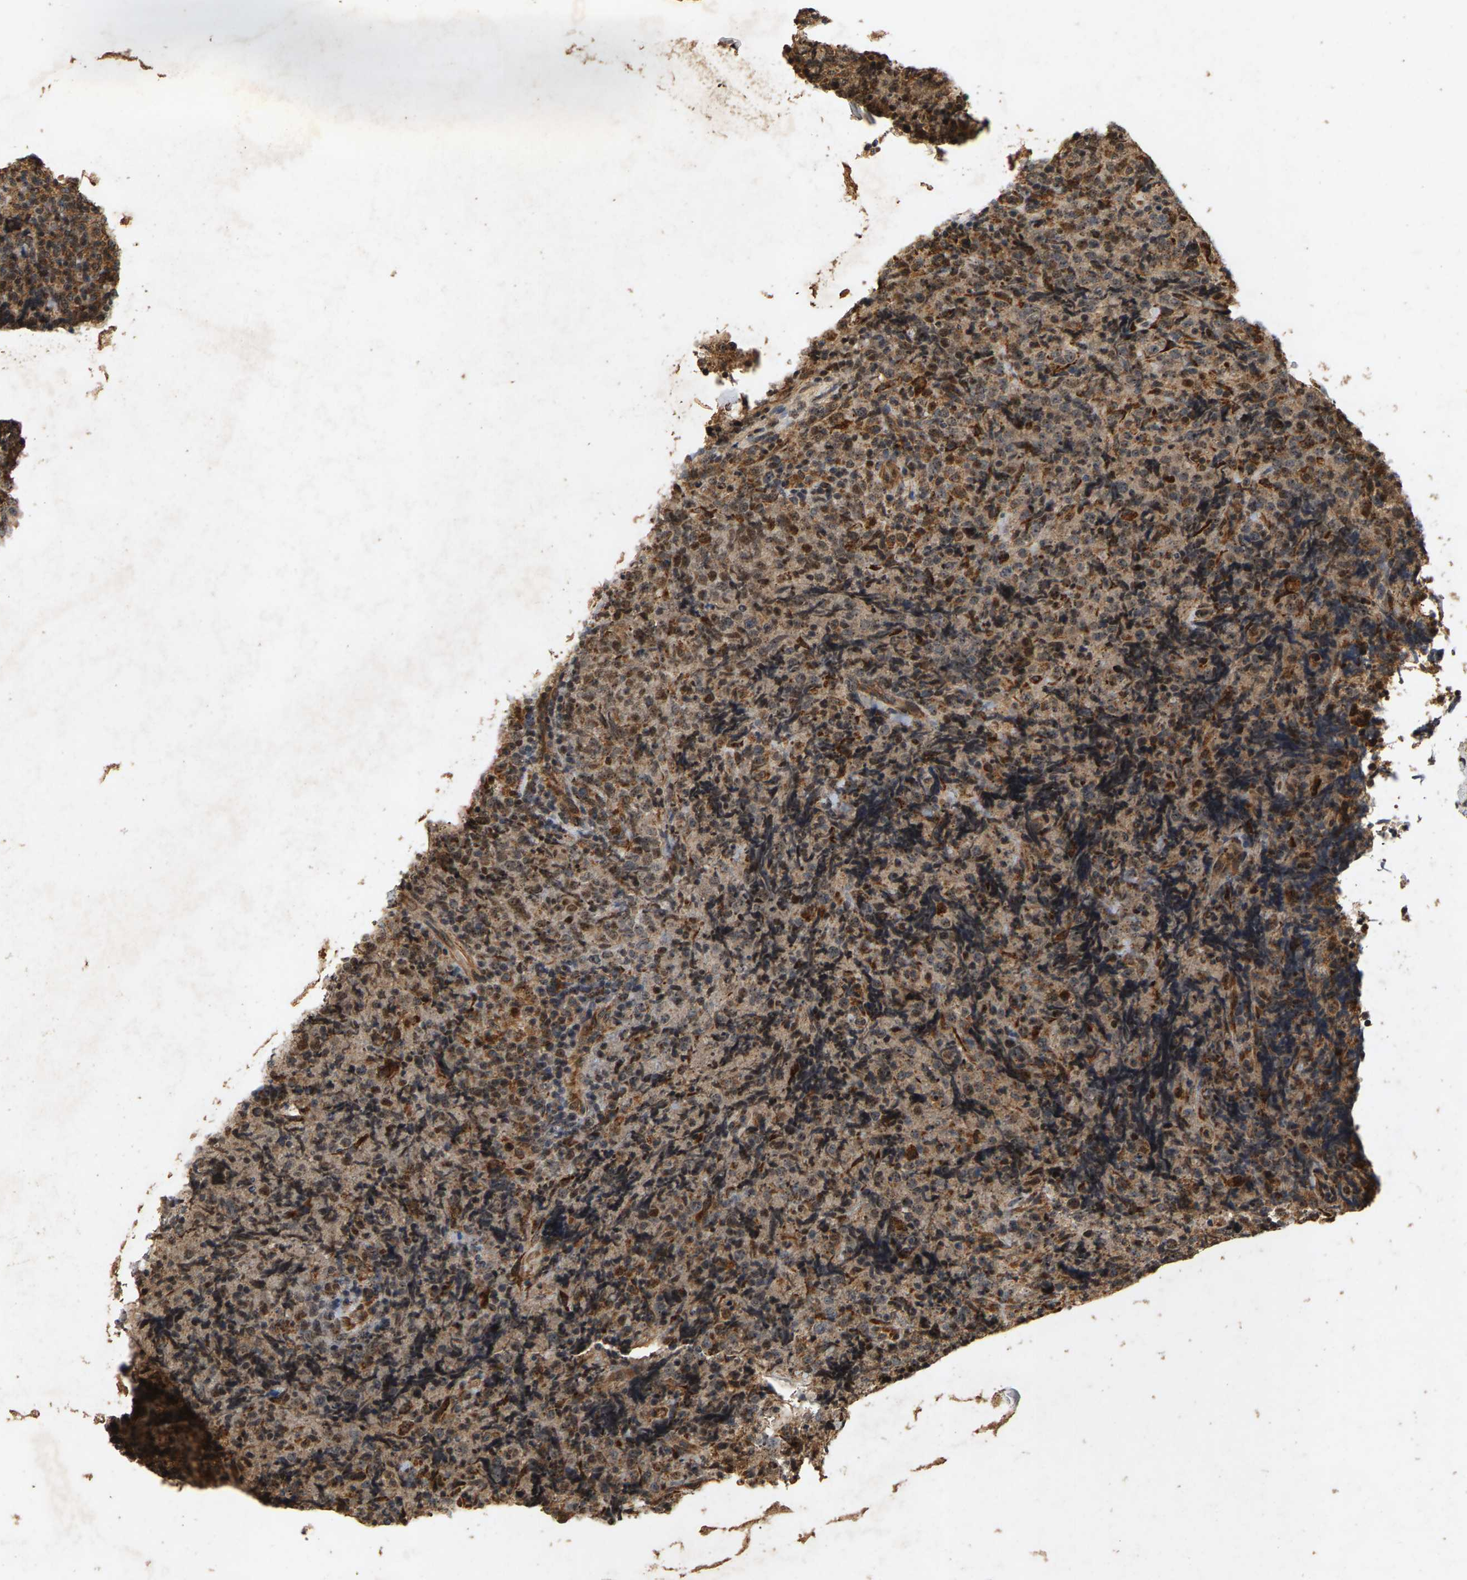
{"staining": {"intensity": "weak", "quantity": "25%-75%", "location": "cytoplasmic/membranous"}, "tissue": "lymphoma", "cell_type": "Tumor cells", "image_type": "cancer", "snomed": [{"axis": "morphology", "description": "Malignant lymphoma, non-Hodgkin's type, High grade"}, {"axis": "topography", "description": "Tonsil"}], "caption": "Malignant lymphoma, non-Hodgkin's type (high-grade) stained with DAB immunohistochemistry displays low levels of weak cytoplasmic/membranous positivity in approximately 25%-75% of tumor cells.", "gene": "CIDEC", "patient": {"sex": "female", "age": 36}}